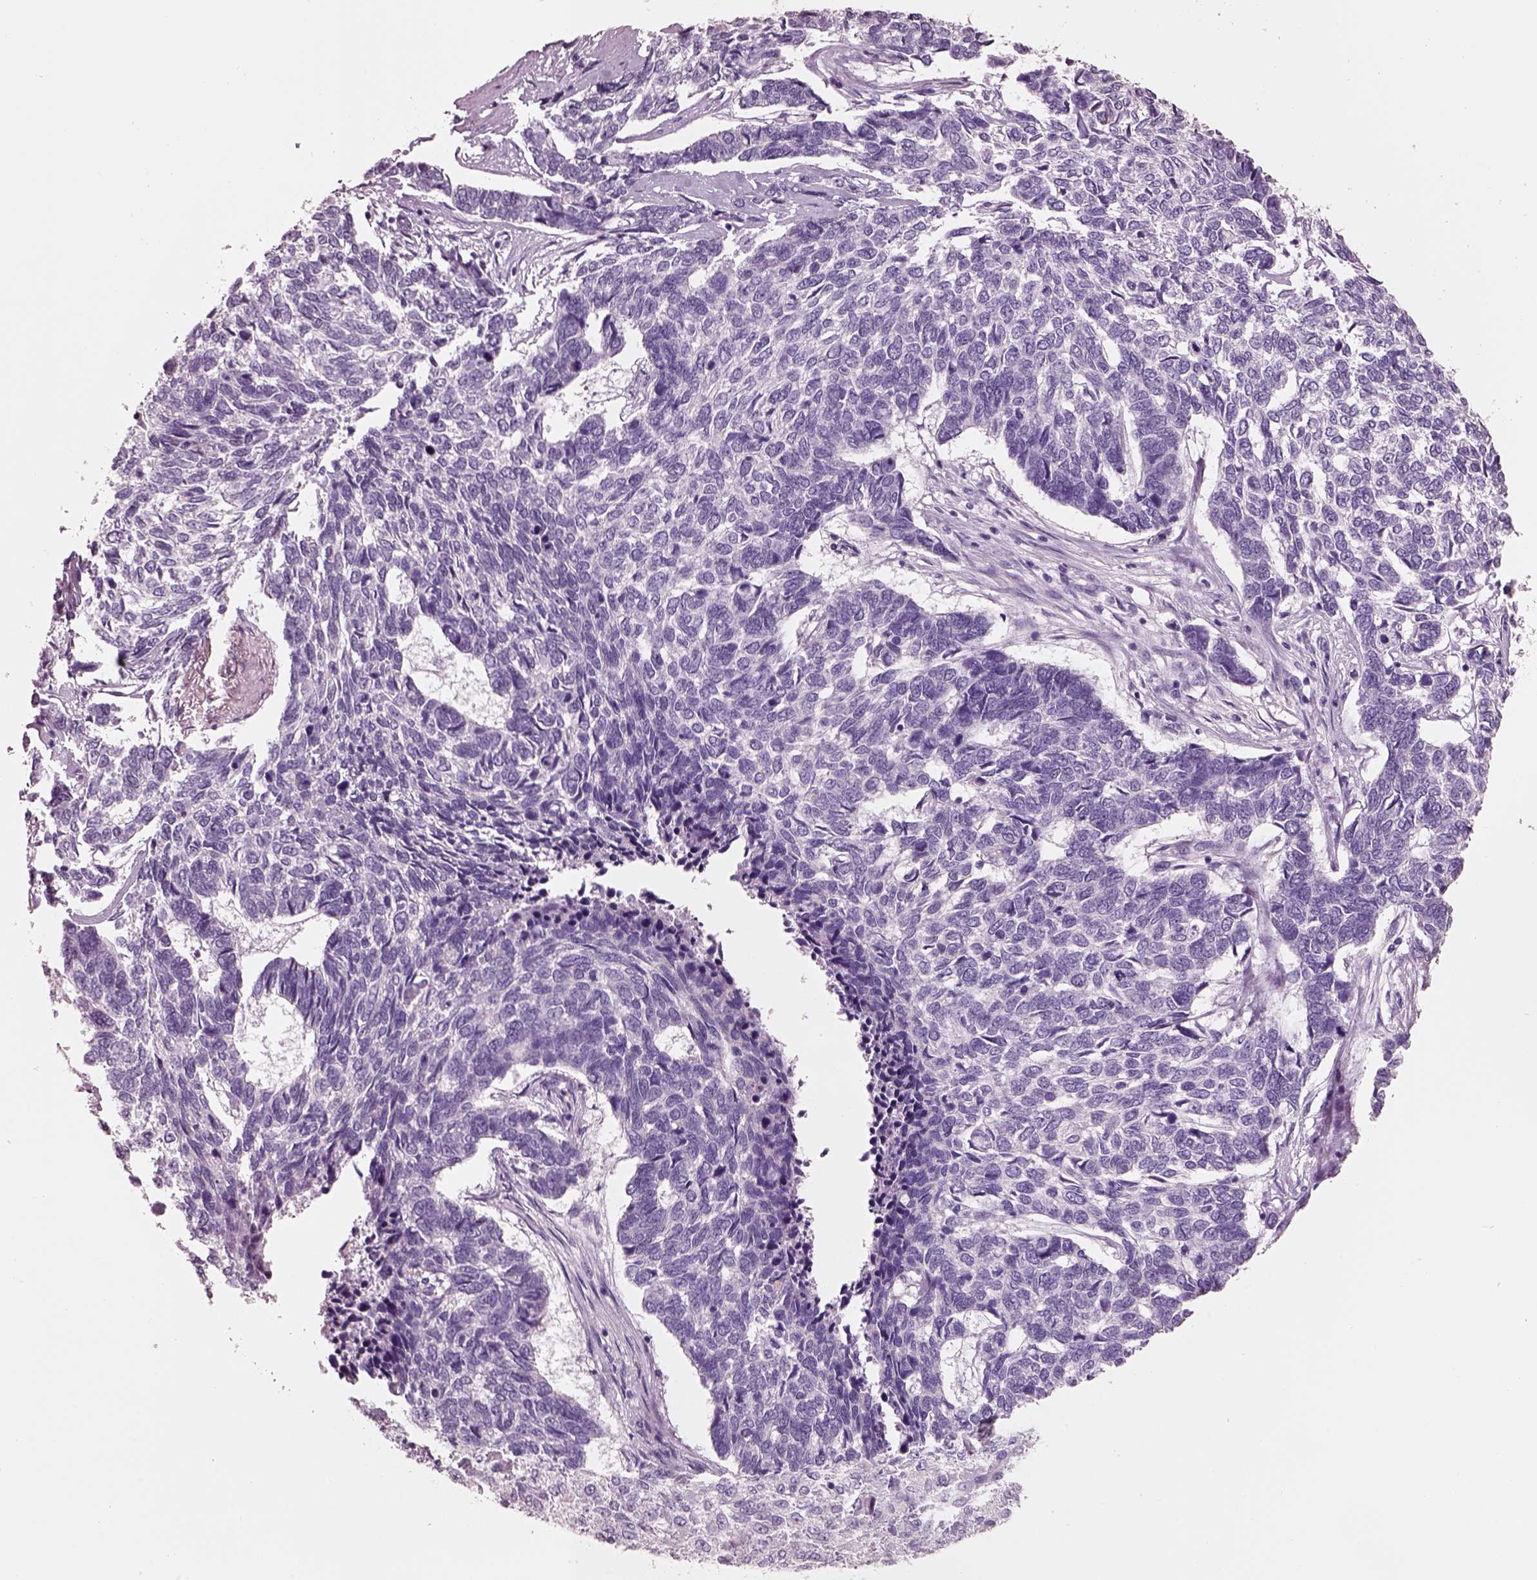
{"staining": {"intensity": "negative", "quantity": "none", "location": "none"}, "tissue": "skin cancer", "cell_type": "Tumor cells", "image_type": "cancer", "snomed": [{"axis": "morphology", "description": "Basal cell carcinoma"}, {"axis": "topography", "description": "Skin"}], "caption": "Immunohistochemistry image of neoplastic tissue: skin cancer stained with DAB (3,3'-diaminobenzidine) shows no significant protein expression in tumor cells. (Brightfield microscopy of DAB immunohistochemistry (IHC) at high magnification).", "gene": "PNOC", "patient": {"sex": "female", "age": 65}}